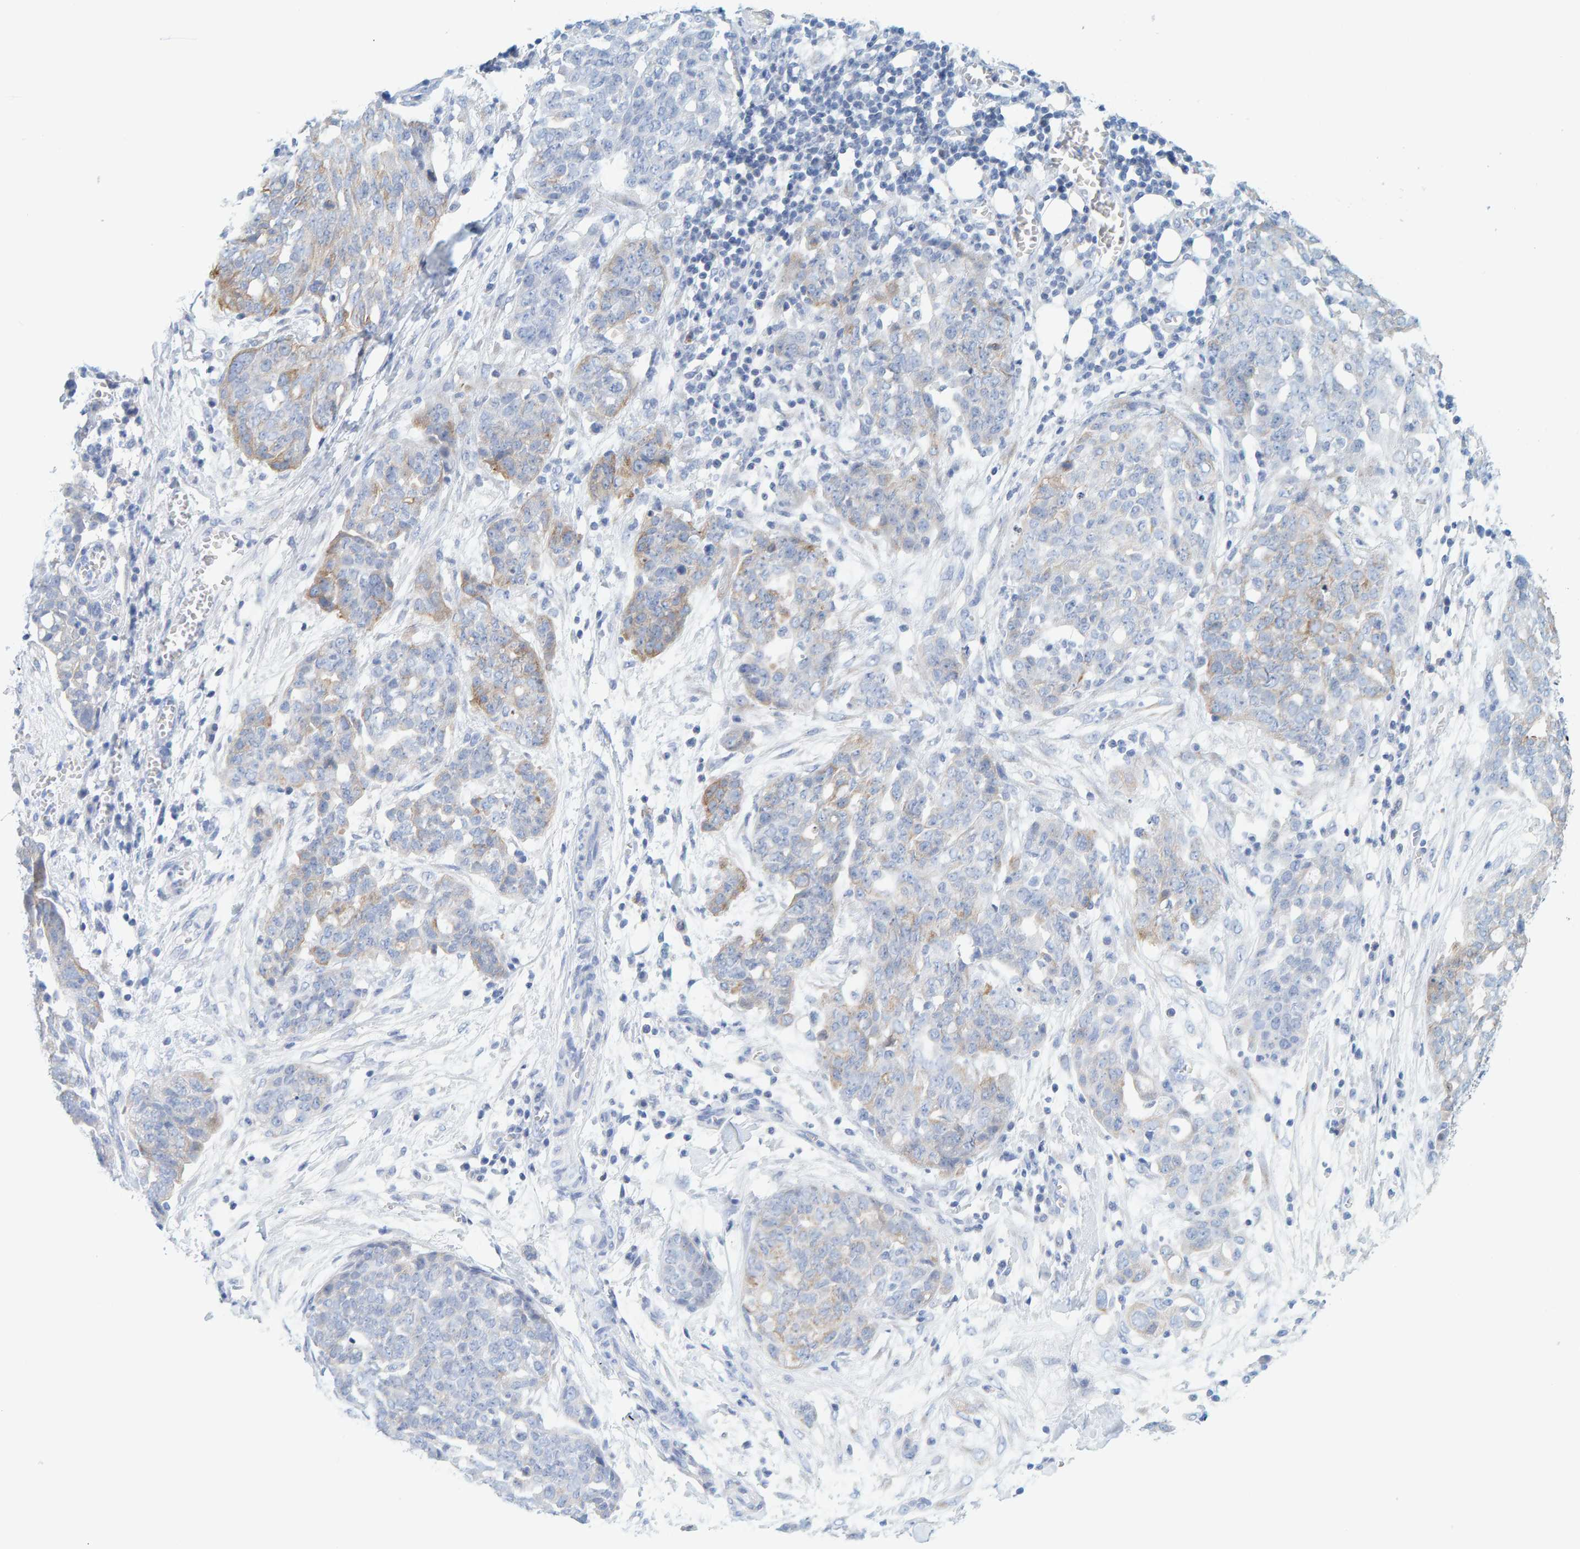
{"staining": {"intensity": "weak", "quantity": "<25%", "location": "cytoplasmic/membranous"}, "tissue": "ovarian cancer", "cell_type": "Tumor cells", "image_type": "cancer", "snomed": [{"axis": "morphology", "description": "Cystadenocarcinoma, serous, NOS"}, {"axis": "topography", "description": "Soft tissue"}, {"axis": "topography", "description": "Ovary"}], "caption": "There is no significant positivity in tumor cells of ovarian cancer (serous cystadenocarcinoma).", "gene": "KLHL11", "patient": {"sex": "female", "age": 57}}